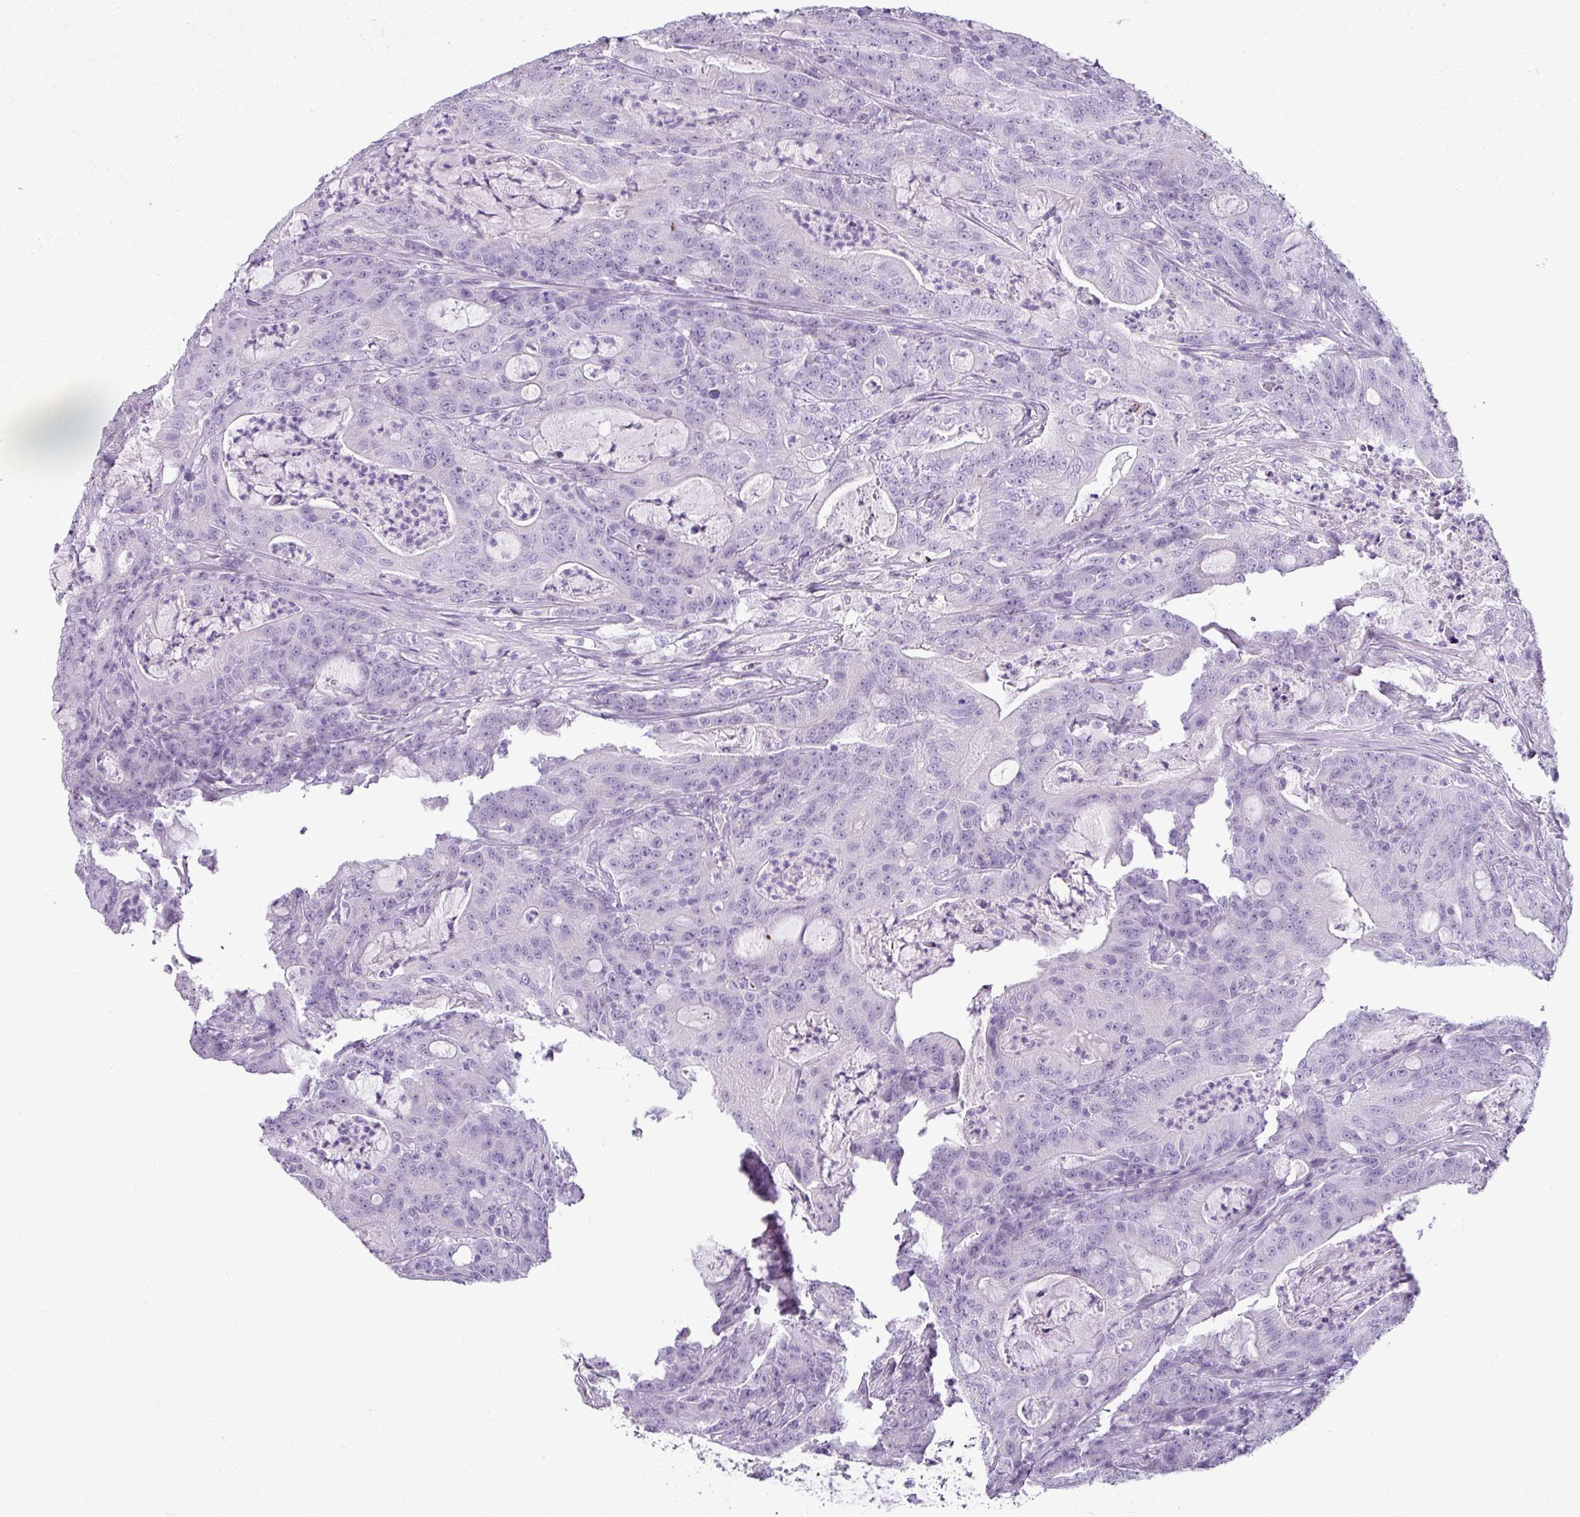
{"staining": {"intensity": "negative", "quantity": "none", "location": "none"}, "tissue": "colorectal cancer", "cell_type": "Tumor cells", "image_type": "cancer", "snomed": [{"axis": "morphology", "description": "Adenocarcinoma, NOS"}, {"axis": "topography", "description": "Colon"}], "caption": "Micrograph shows no significant protein positivity in tumor cells of adenocarcinoma (colorectal).", "gene": "CDH16", "patient": {"sex": "male", "age": 83}}